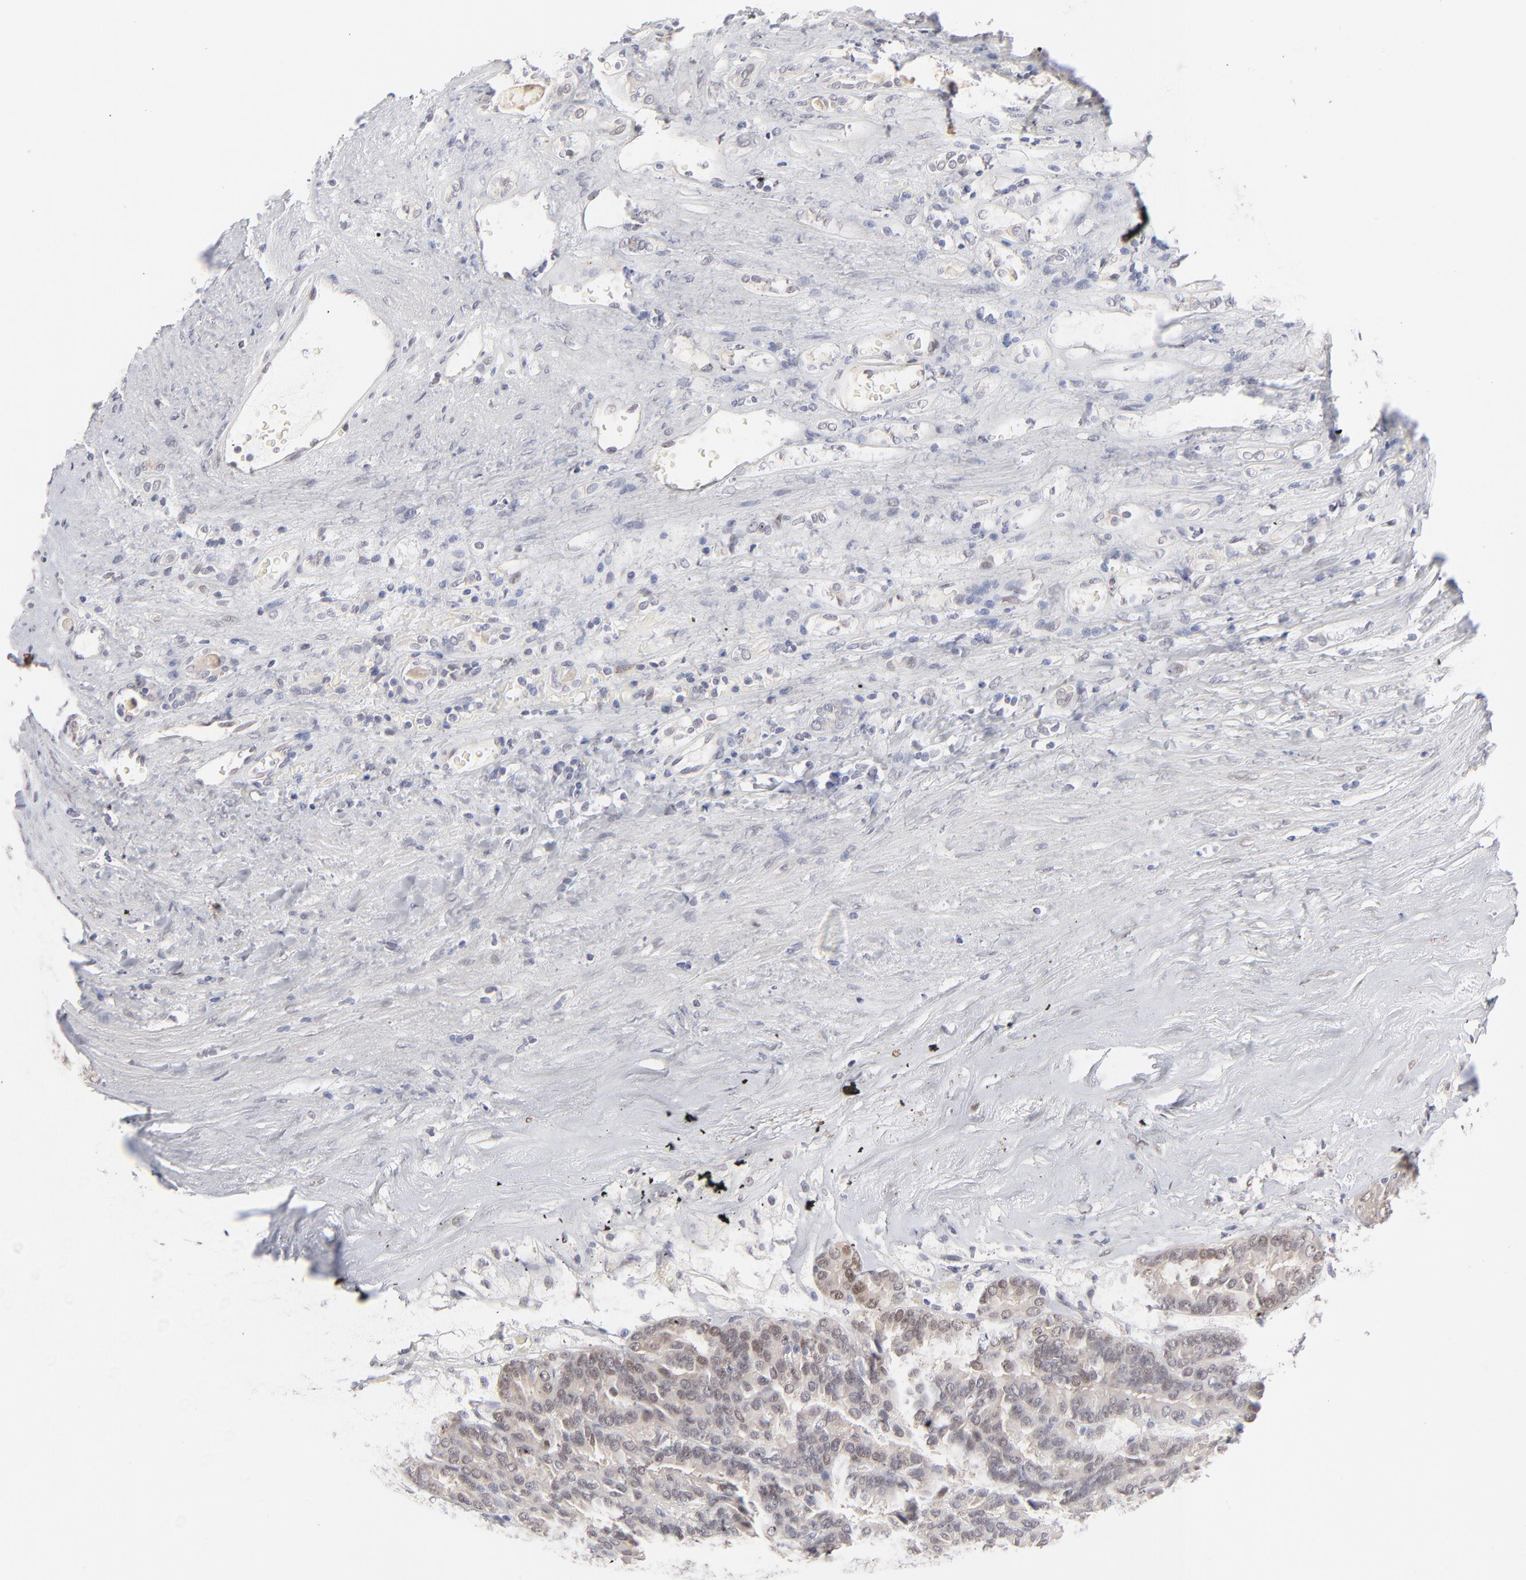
{"staining": {"intensity": "moderate", "quantity": "<25%", "location": "nuclear"}, "tissue": "renal cancer", "cell_type": "Tumor cells", "image_type": "cancer", "snomed": [{"axis": "morphology", "description": "Adenocarcinoma, NOS"}, {"axis": "topography", "description": "Kidney"}], "caption": "Immunohistochemistry staining of adenocarcinoma (renal), which displays low levels of moderate nuclear positivity in about <25% of tumor cells indicating moderate nuclear protein positivity. The staining was performed using DAB (brown) for protein detection and nuclei were counterstained in hematoxylin (blue).", "gene": "RBM3", "patient": {"sex": "male", "age": 46}}